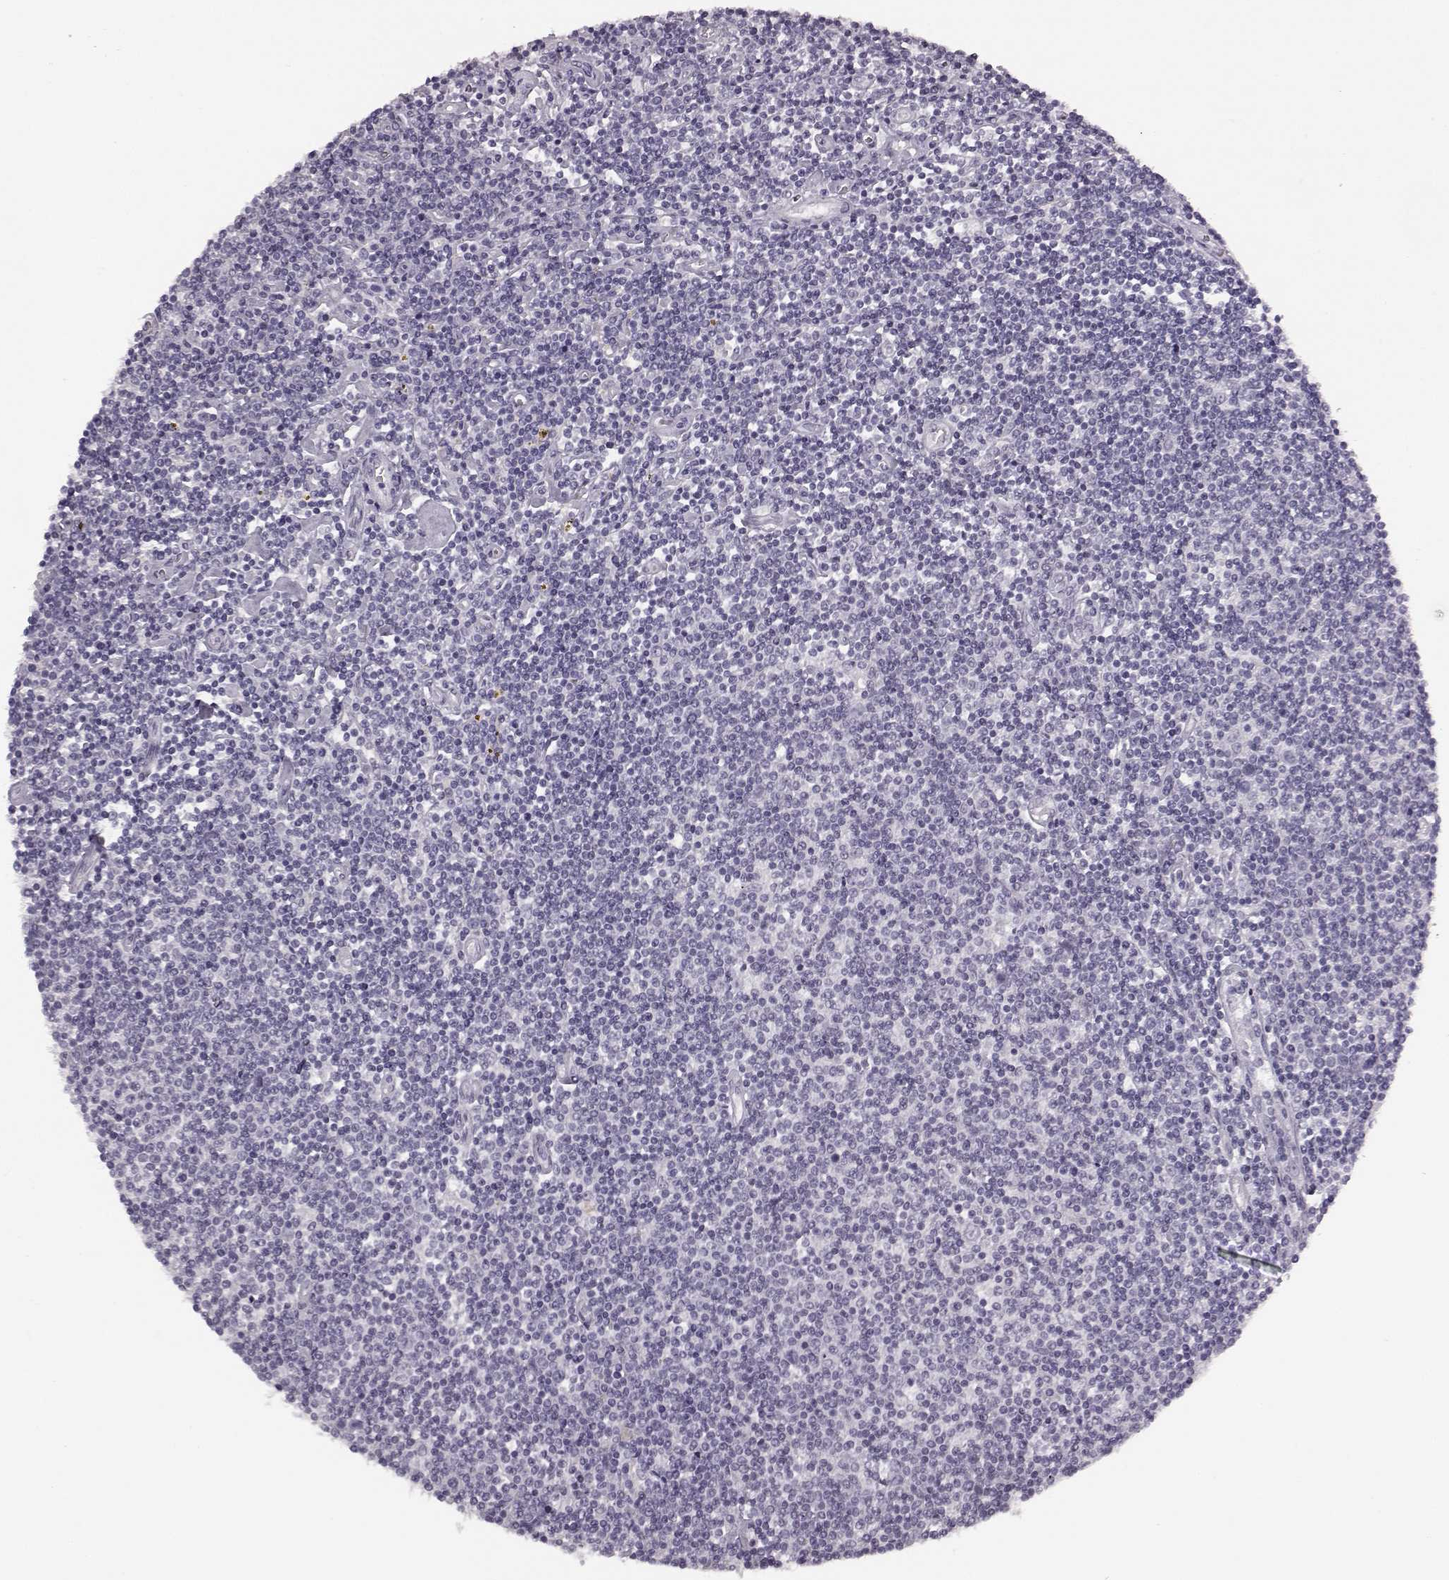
{"staining": {"intensity": "negative", "quantity": "none", "location": "none"}, "tissue": "lymphoma", "cell_type": "Tumor cells", "image_type": "cancer", "snomed": [{"axis": "morphology", "description": "Hodgkin's disease, NOS"}, {"axis": "topography", "description": "Lymph node"}], "caption": "The IHC histopathology image has no significant positivity in tumor cells of lymphoma tissue. (DAB (3,3'-diaminobenzidine) IHC with hematoxylin counter stain).", "gene": "SEMG2", "patient": {"sex": "male", "age": 40}}